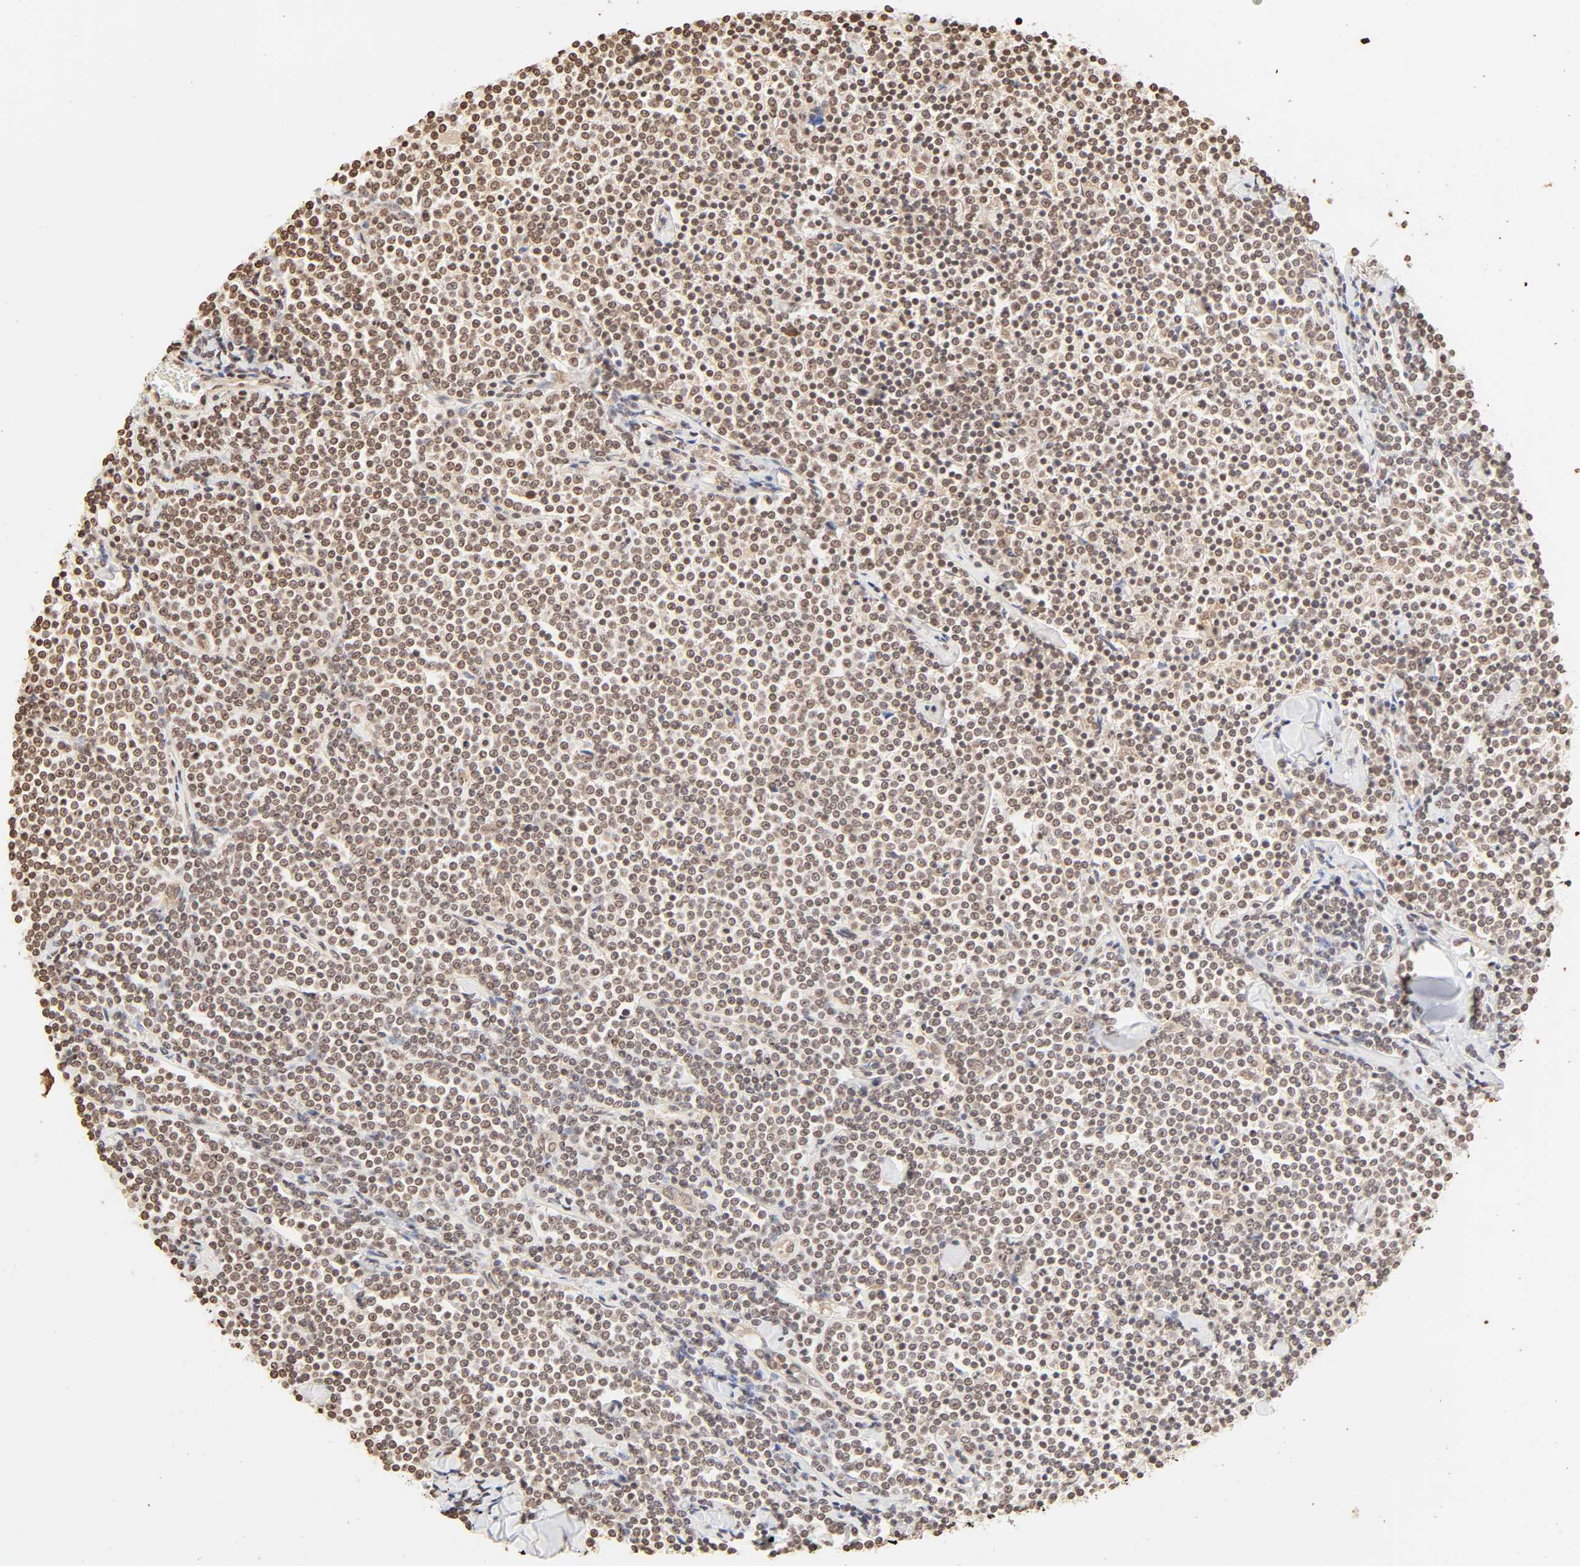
{"staining": {"intensity": "weak", "quantity": ">75%", "location": "nuclear"}, "tissue": "lymphoma", "cell_type": "Tumor cells", "image_type": "cancer", "snomed": [{"axis": "morphology", "description": "Malignant lymphoma, non-Hodgkin's type, Low grade"}, {"axis": "topography", "description": "Soft tissue"}], "caption": "A high-resolution micrograph shows immunohistochemistry (IHC) staining of malignant lymphoma, non-Hodgkin's type (low-grade), which exhibits weak nuclear staining in approximately >75% of tumor cells.", "gene": "TBL1X", "patient": {"sex": "male", "age": 92}}